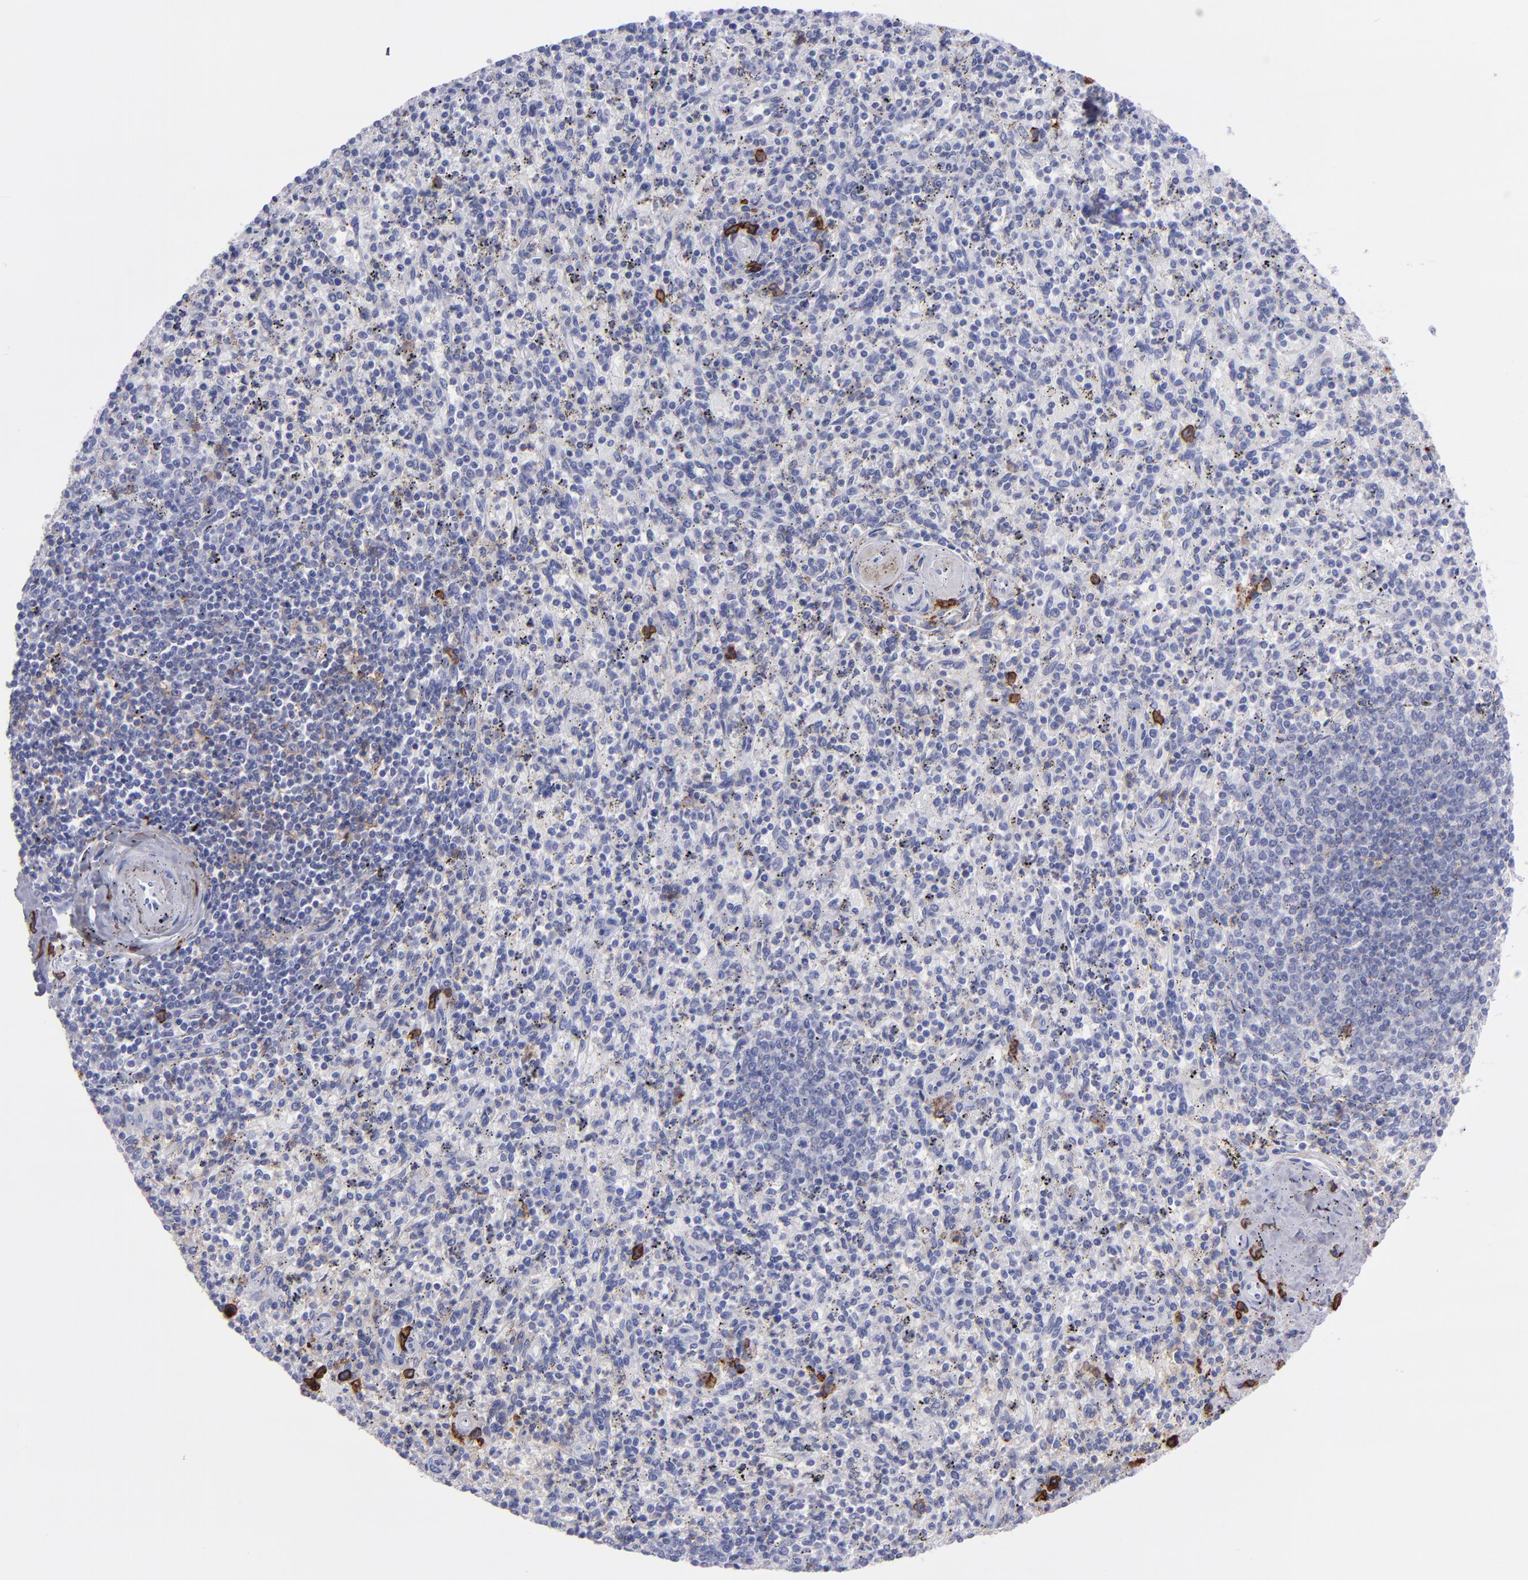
{"staining": {"intensity": "strong", "quantity": "<25%", "location": "cytoplasmic/membranous"}, "tissue": "spleen", "cell_type": "Cells in red pulp", "image_type": "normal", "snomed": [{"axis": "morphology", "description": "Normal tissue, NOS"}, {"axis": "topography", "description": "Spleen"}], "caption": "A high-resolution image shows immunohistochemistry (IHC) staining of unremarkable spleen, which reveals strong cytoplasmic/membranous positivity in about <25% of cells in red pulp. The staining was performed using DAB to visualize the protein expression in brown, while the nuclei were stained in blue with hematoxylin (Magnification: 20x).", "gene": "CD38", "patient": {"sex": "male", "age": 72}}